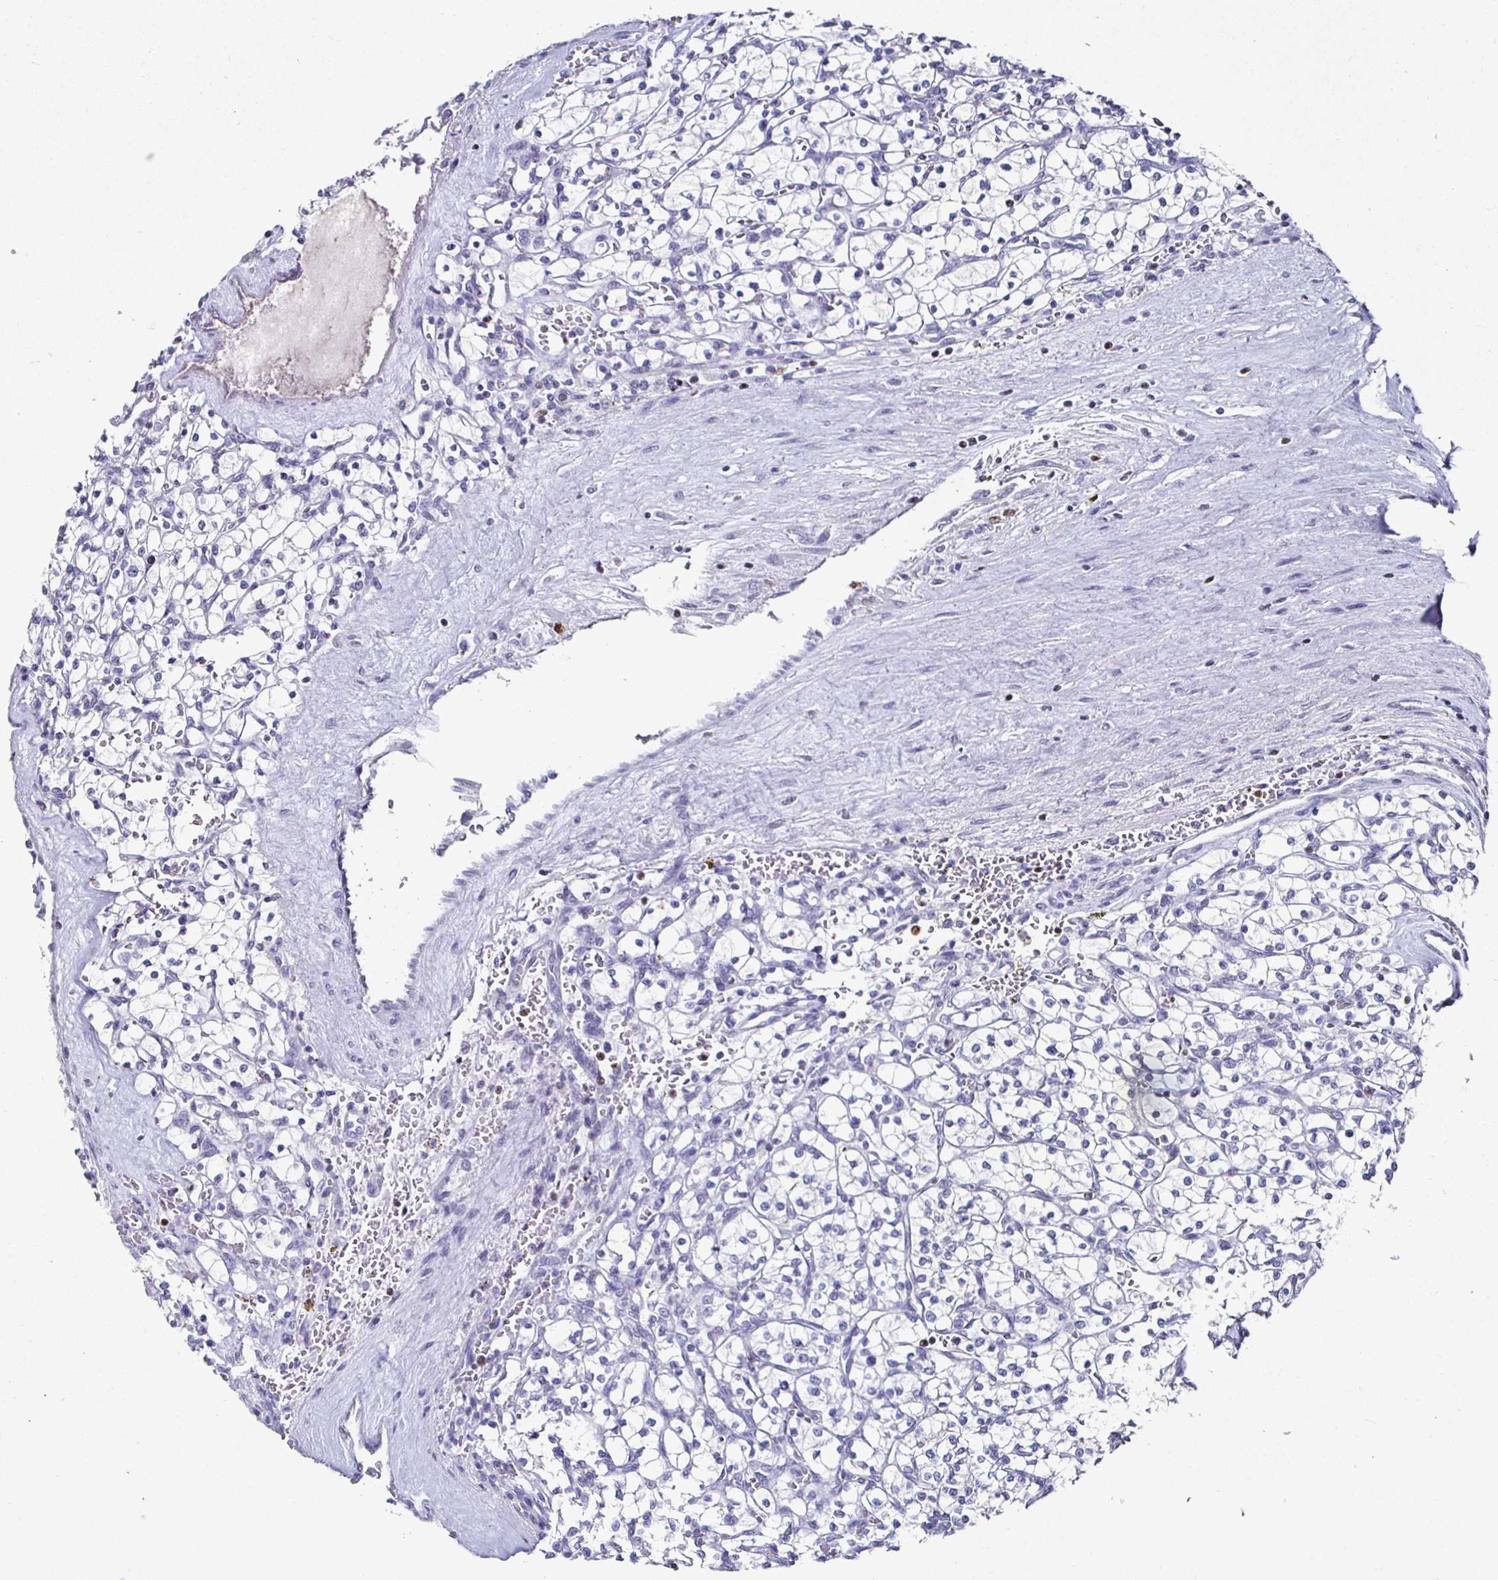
{"staining": {"intensity": "negative", "quantity": "none", "location": "none"}, "tissue": "renal cancer", "cell_type": "Tumor cells", "image_type": "cancer", "snomed": [{"axis": "morphology", "description": "Adenocarcinoma, NOS"}, {"axis": "topography", "description": "Kidney"}], "caption": "There is no significant expression in tumor cells of adenocarcinoma (renal).", "gene": "RUNX2", "patient": {"sex": "female", "age": 64}}